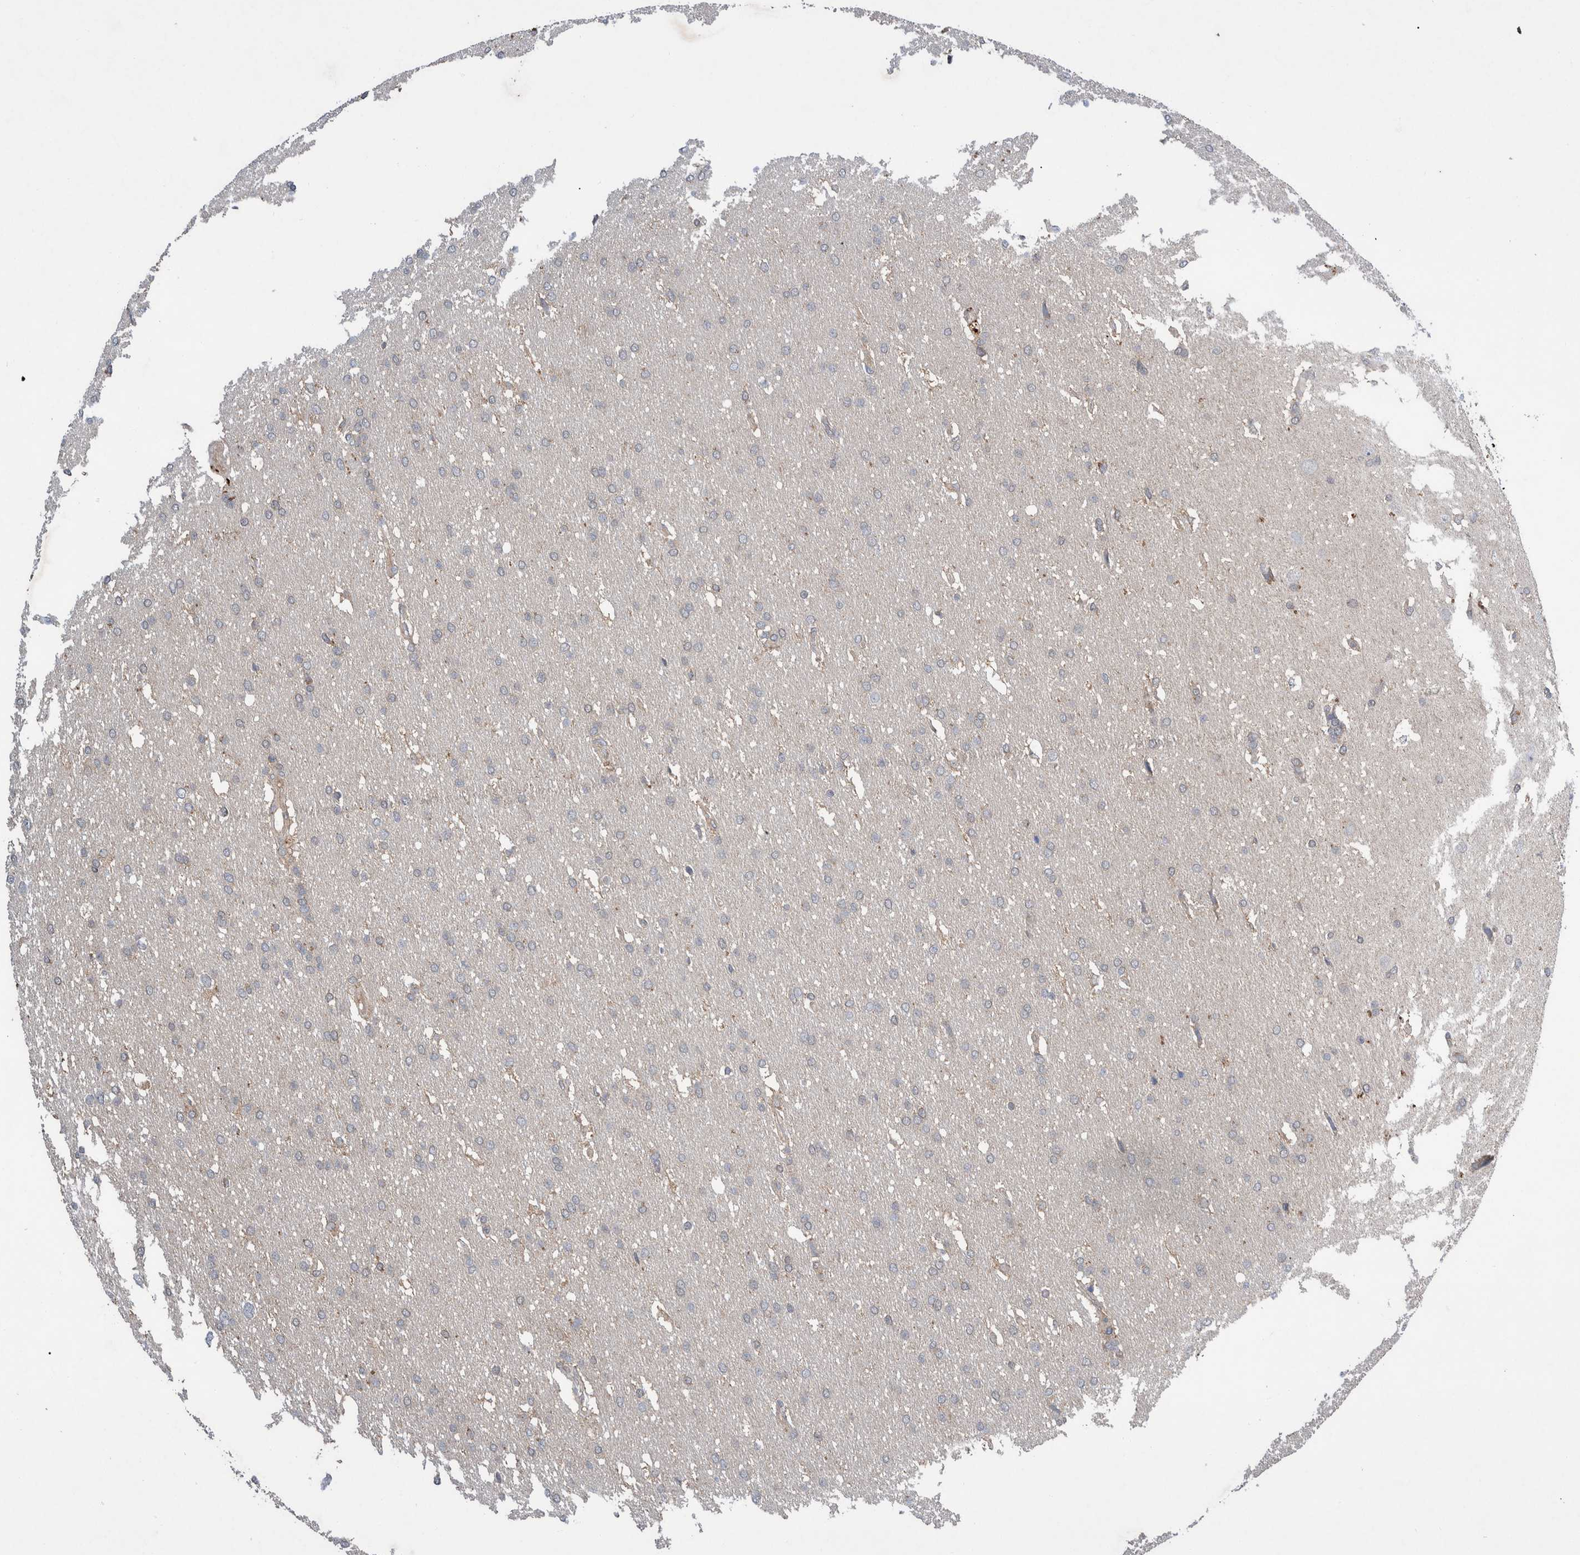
{"staining": {"intensity": "weak", "quantity": "<25%", "location": "cytoplasmic/membranous"}, "tissue": "glioma", "cell_type": "Tumor cells", "image_type": "cancer", "snomed": [{"axis": "morphology", "description": "Glioma, malignant, Low grade"}, {"axis": "topography", "description": "Brain"}], "caption": "Image shows no significant protein positivity in tumor cells of malignant glioma (low-grade).", "gene": "PLPBP", "patient": {"sex": "female", "age": 37}}